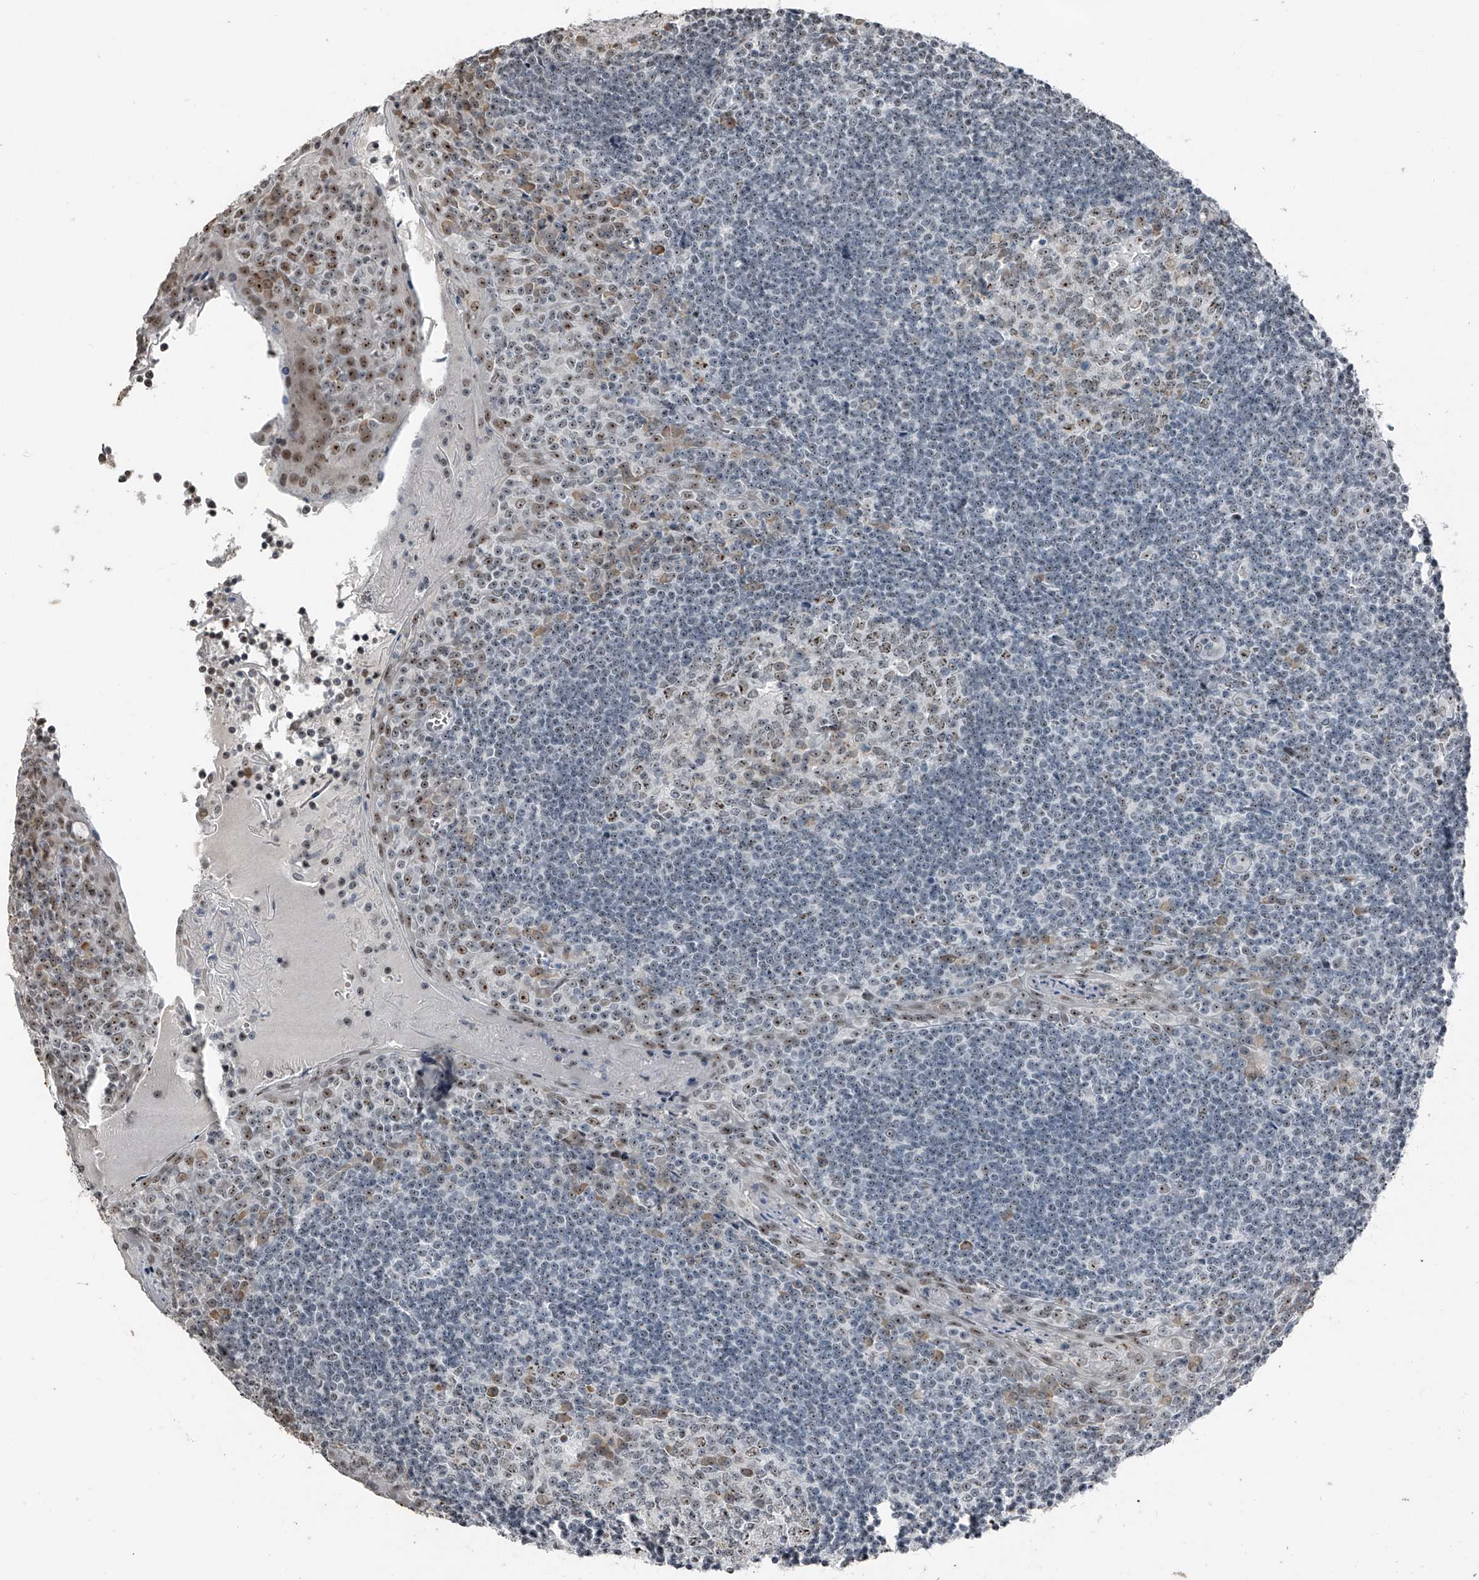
{"staining": {"intensity": "moderate", "quantity": "<25%", "location": "nuclear"}, "tissue": "tonsil", "cell_type": "Germinal center cells", "image_type": "normal", "snomed": [{"axis": "morphology", "description": "Normal tissue, NOS"}, {"axis": "topography", "description": "Tonsil"}], "caption": "A brown stain highlights moderate nuclear positivity of a protein in germinal center cells of normal tonsil. (Brightfield microscopy of DAB IHC at high magnification).", "gene": "TCOF1", "patient": {"sex": "male", "age": 27}}